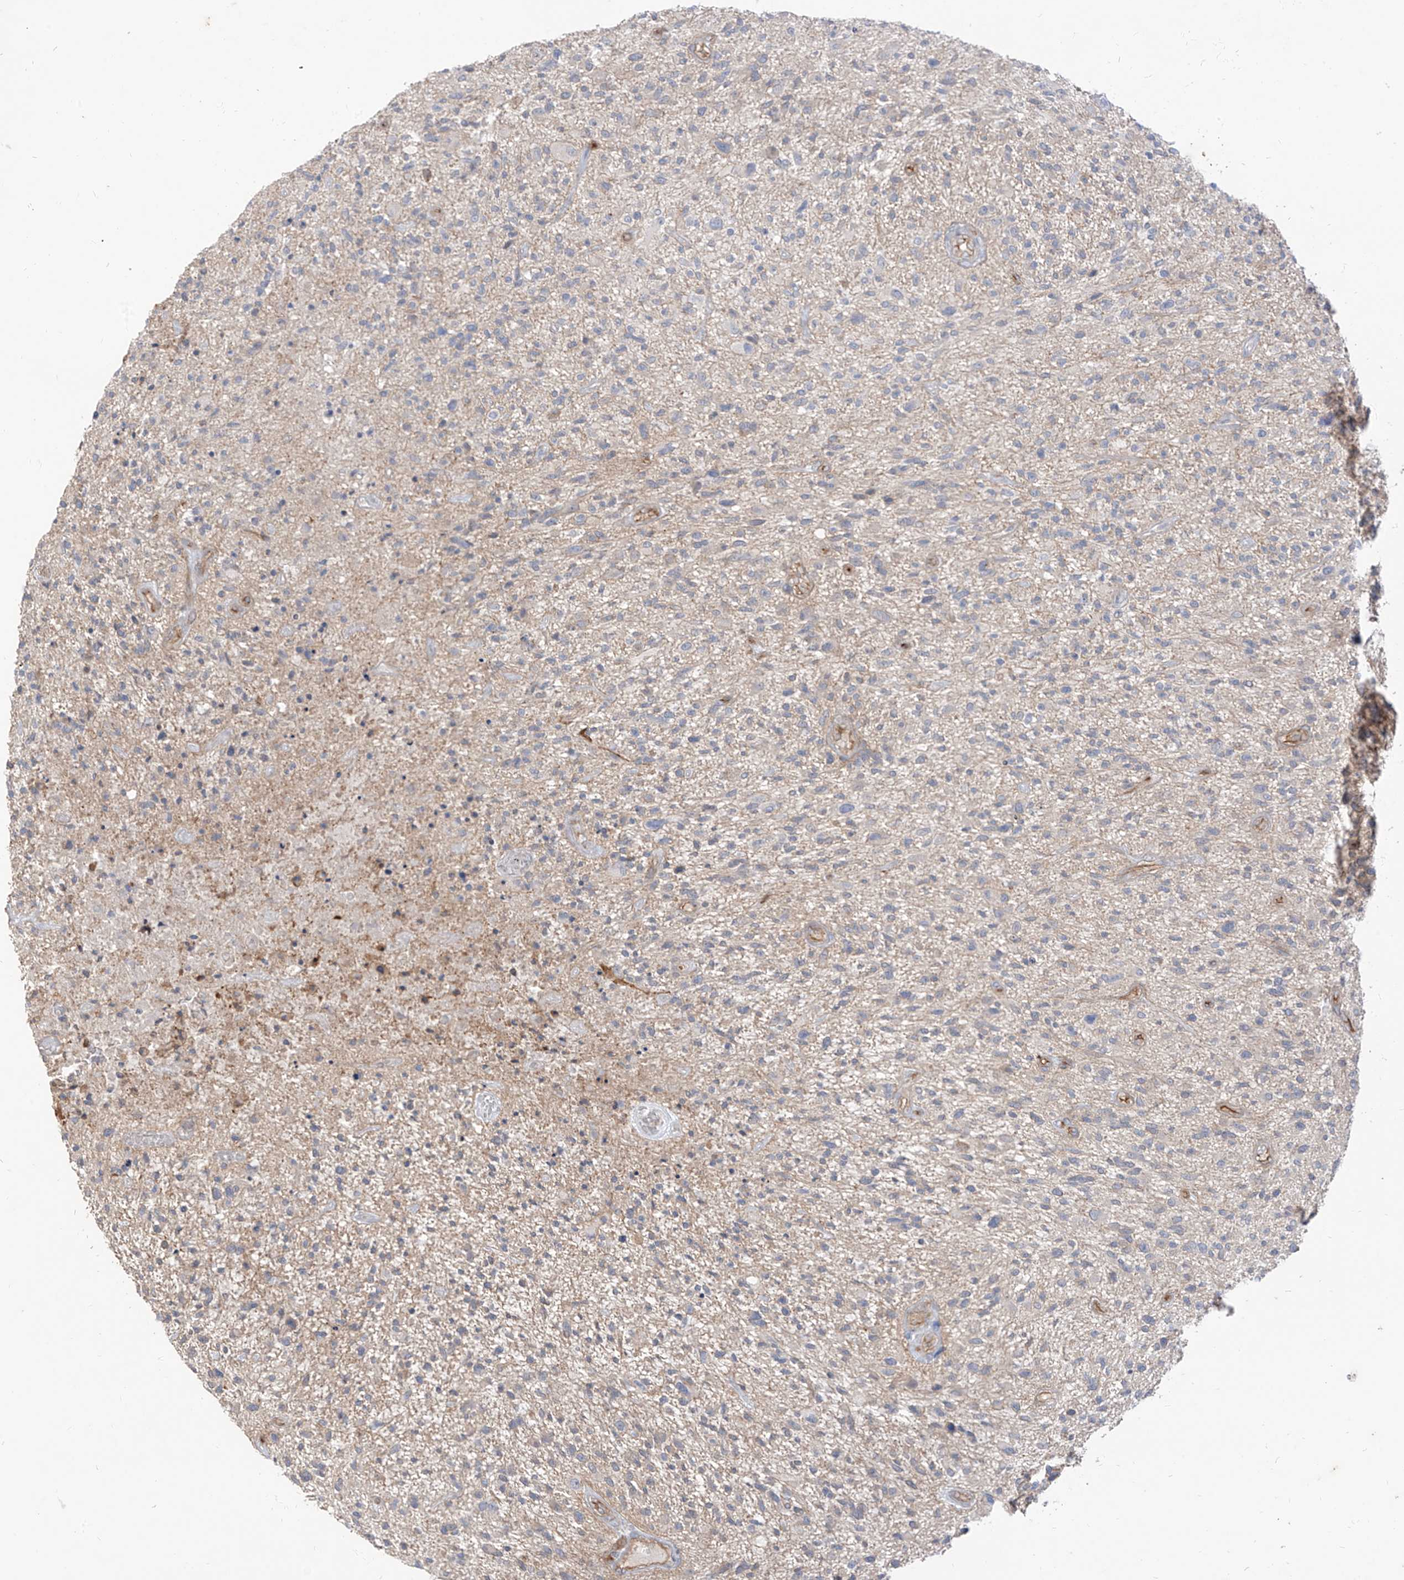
{"staining": {"intensity": "negative", "quantity": "none", "location": "none"}, "tissue": "glioma", "cell_type": "Tumor cells", "image_type": "cancer", "snomed": [{"axis": "morphology", "description": "Glioma, malignant, High grade"}, {"axis": "topography", "description": "Brain"}], "caption": "This is a image of immunohistochemistry (IHC) staining of malignant high-grade glioma, which shows no staining in tumor cells.", "gene": "EPHX4", "patient": {"sex": "male", "age": 47}}